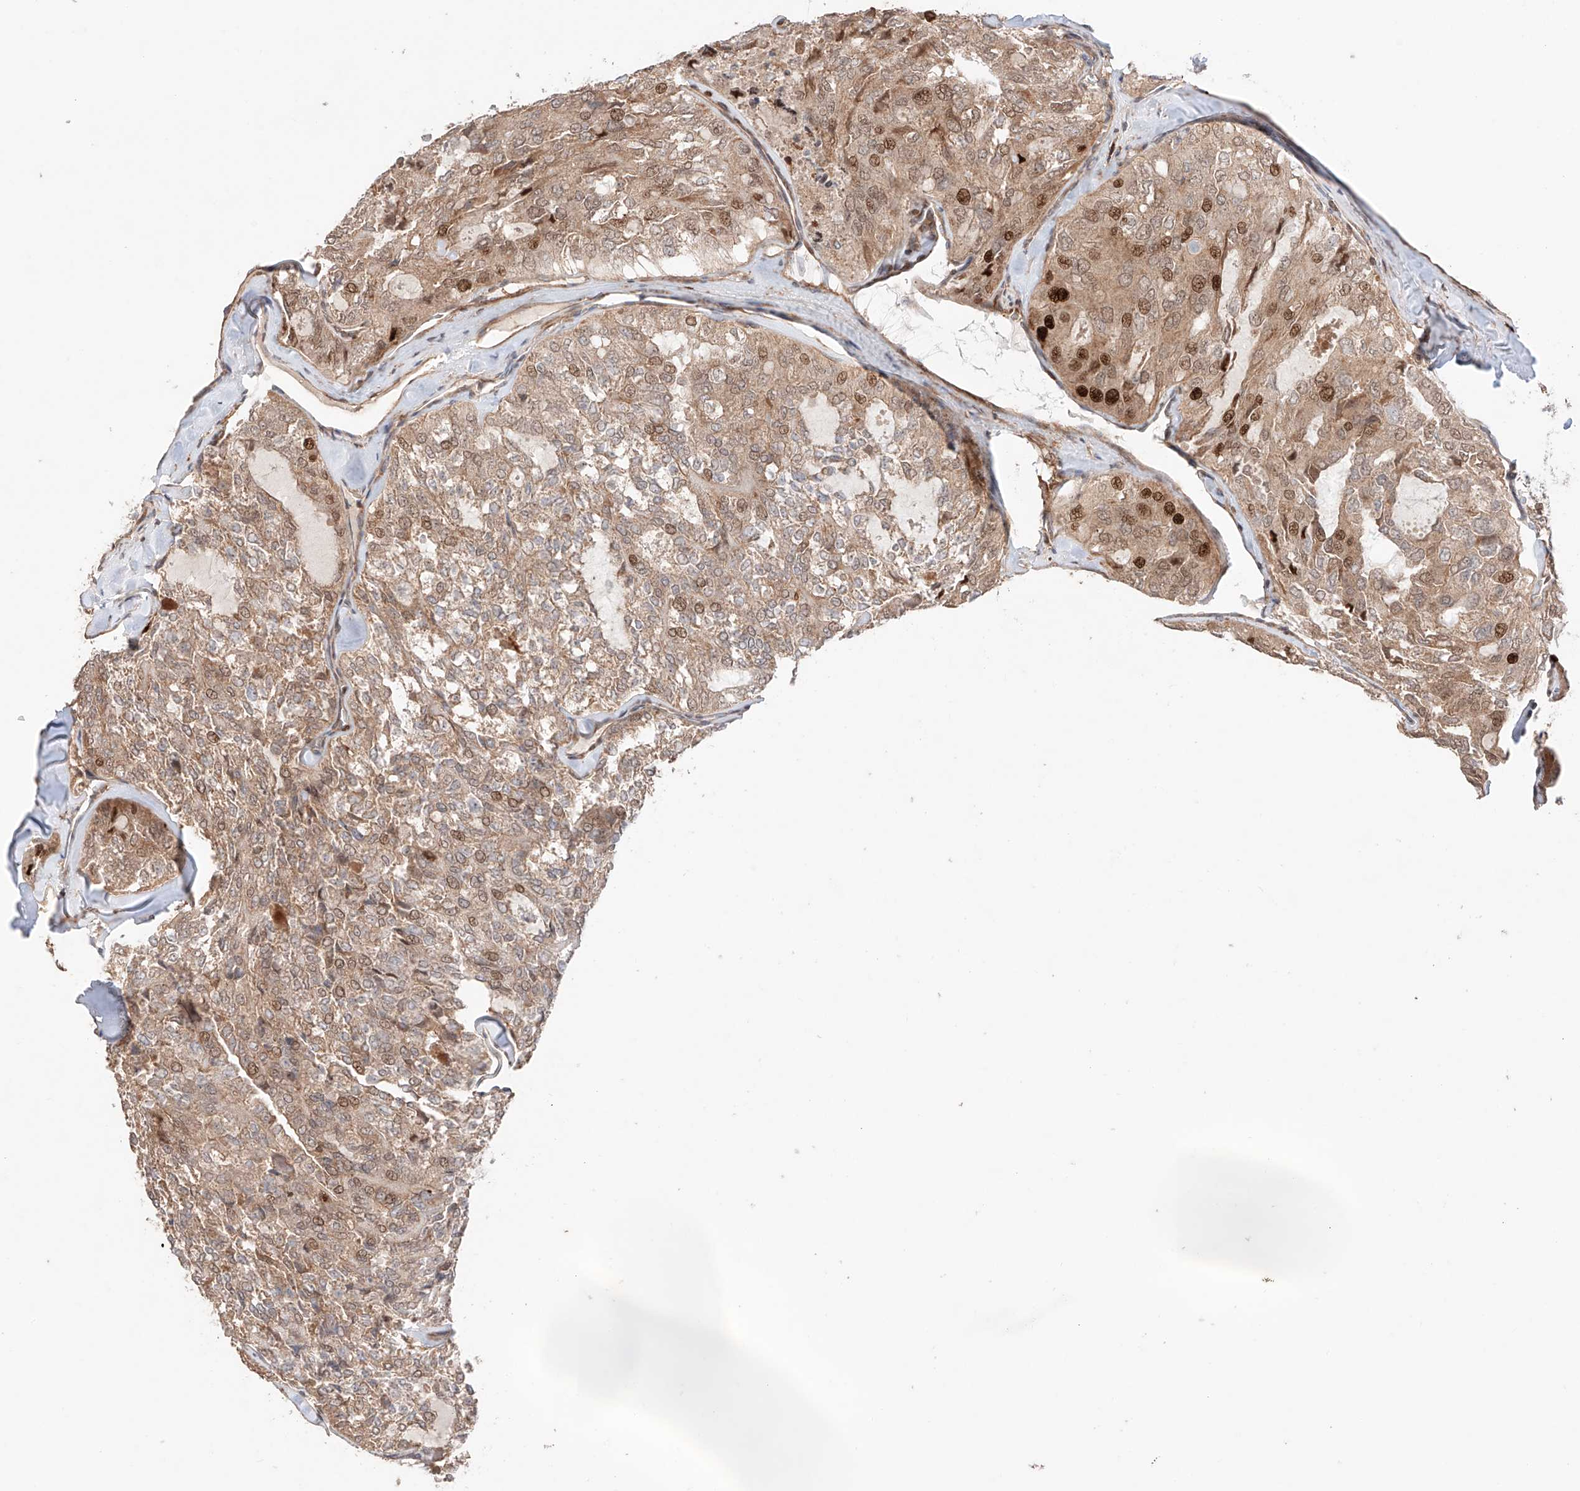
{"staining": {"intensity": "strong", "quantity": "<25%", "location": "cytoplasmic/membranous,nuclear"}, "tissue": "thyroid cancer", "cell_type": "Tumor cells", "image_type": "cancer", "snomed": [{"axis": "morphology", "description": "Follicular adenoma carcinoma, NOS"}, {"axis": "topography", "description": "Thyroid gland"}], "caption": "Tumor cells exhibit medium levels of strong cytoplasmic/membranous and nuclear staining in about <25% of cells in thyroid cancer (follicular adenoma carcinoma). The staining was performed using DAB (3,3'-diaminobenzidine) to visualize the protein expression in brown, while the nuclei were stained in blue with hematoxylin (Magnification: 20x).", "gene": "IGSF22", "patient": {"sex": "male", "age": 75}}